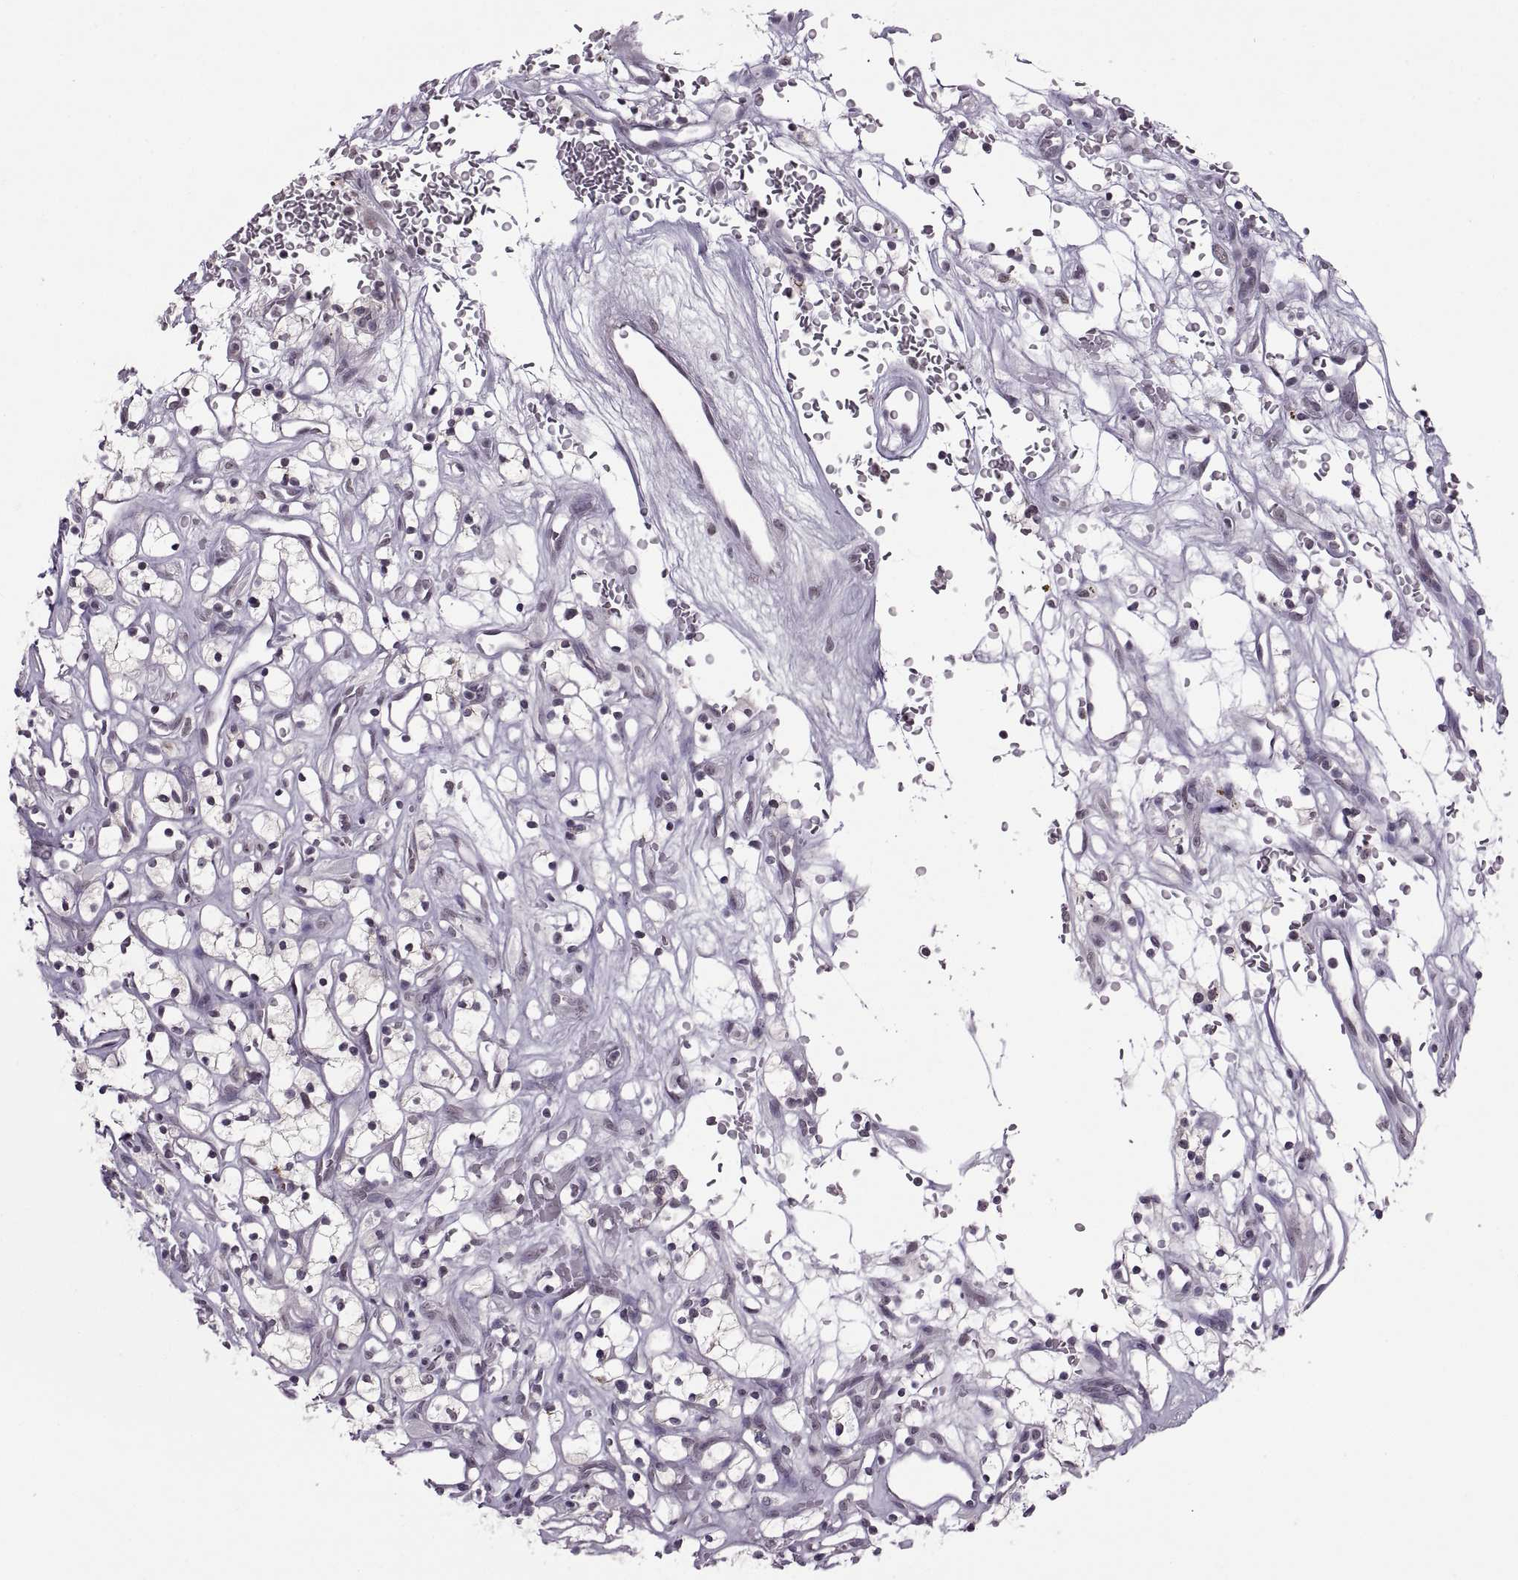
{"staining": {"intensity": "negative", "quantity": "none", "location": "none"}, "tissue": "renal cancer", "cell_type": "Tumor cells", "image_type": "cancer", "snomed": [{"axis": "morphology", "description": "Adenocarcinoma, NOS"}, {"axis": "topography", "description": "Kidney"}], "caption": "Immunohistochemical staining of human renal adenocarcinoma reveals no significant positivity in tumor cells. The staining was performed using DAB (3,3'-diaminobenzidine) to visualize the protein expression in brown, while the nuclei were stained in blue with hematoxylin (Magnification: 20x).", "gene": "OTP", "patient": {"sex": "female", "age": 64}}